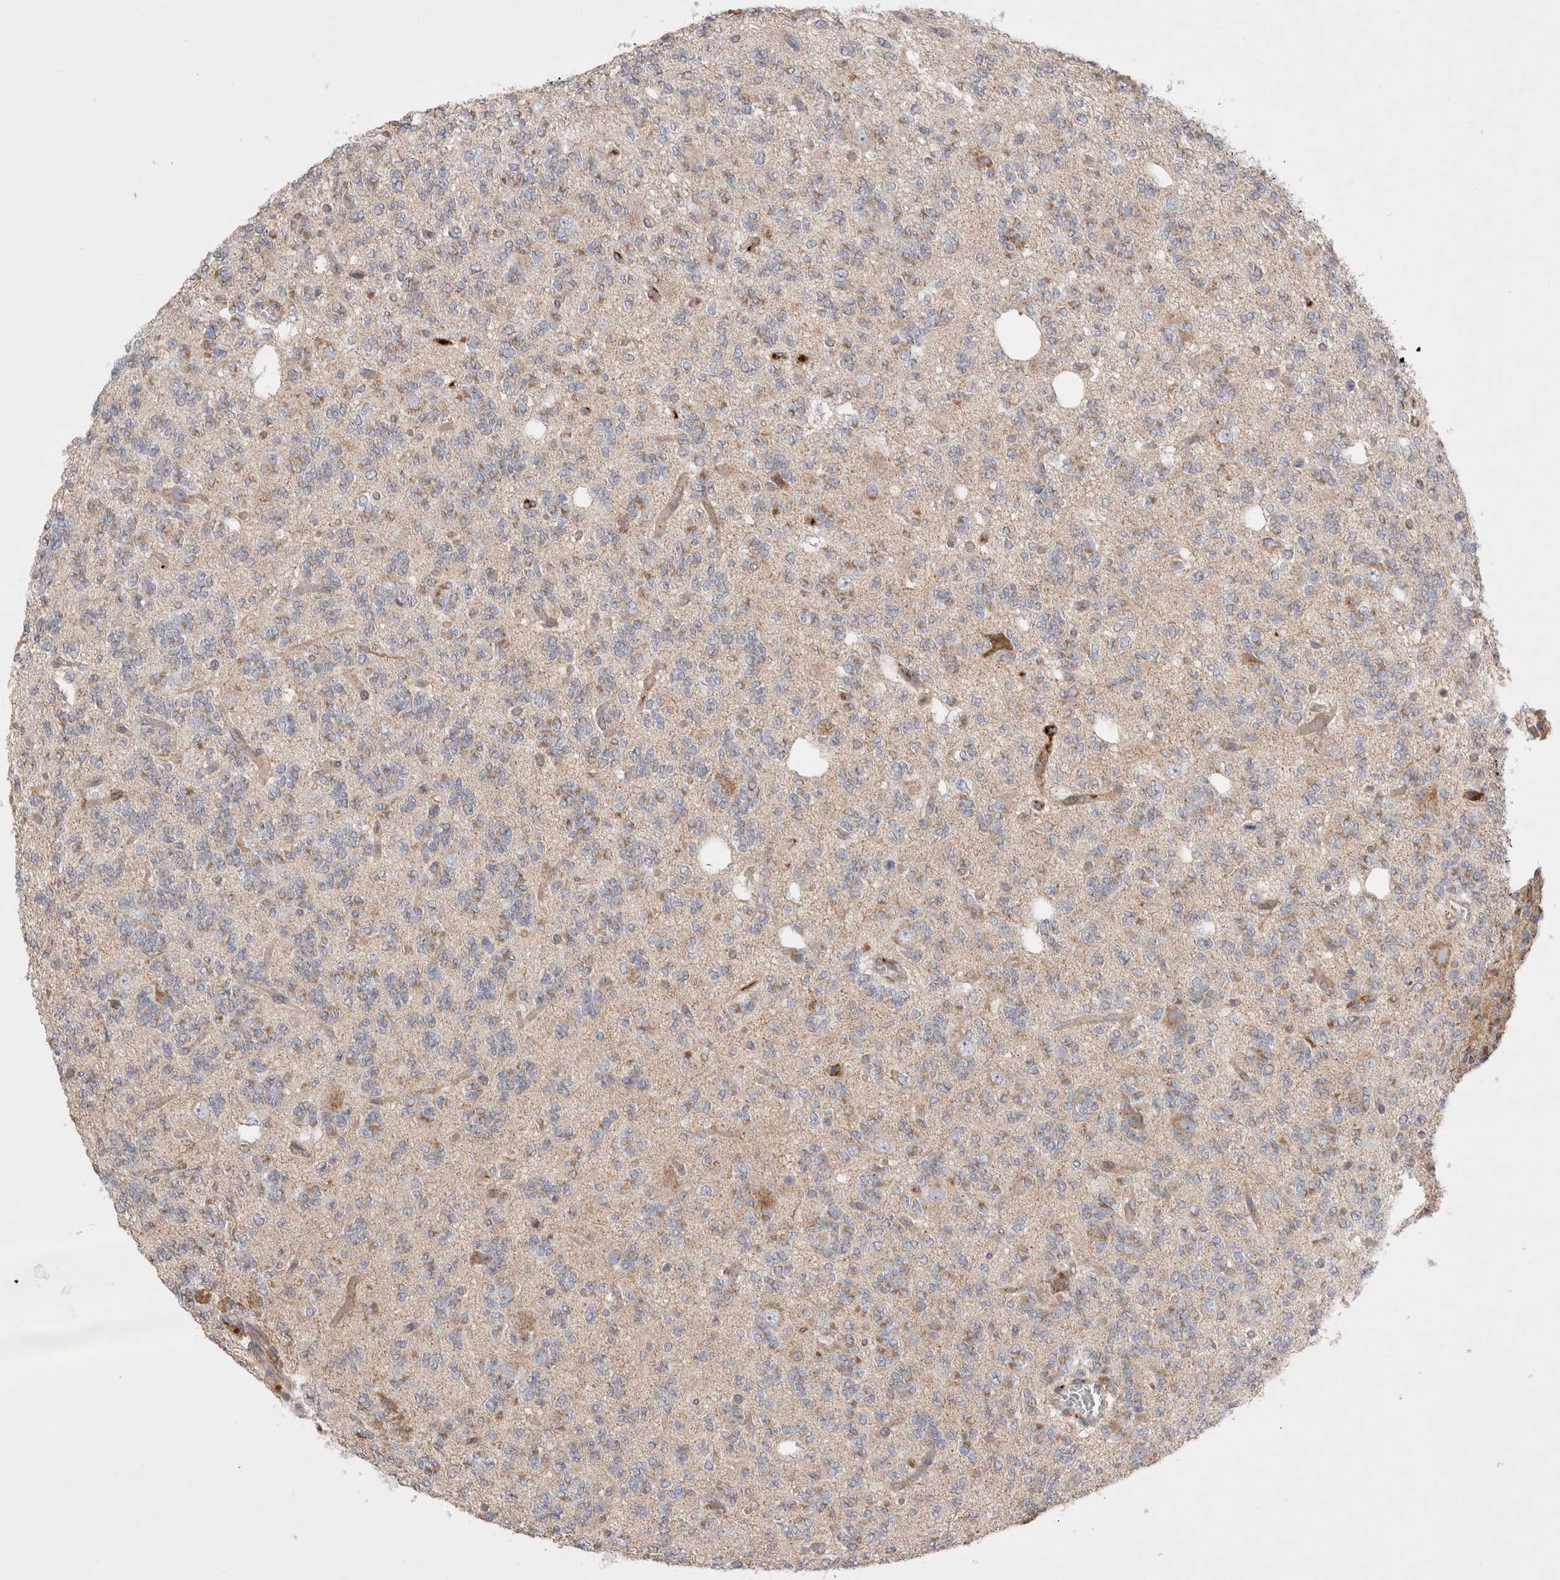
{"staining": {"intensity": "weak", "quantity": "25%-75%", "location": "cytoplasmic/membranous"}, "tissue": "glioma", "cell_type": "Tumor cells", "image_type": "cancer", "snomed": [{"axis": "morphology", "description": "Glioma, malignant, Low grade"}, {"axis": "topography", "description": "Brain"}], "caption": "Immunohistochemistry (IHC) (DAB (3,3'-diaminobenzidine)) staining of human low-grade glioma (malignant) demonstrates weak cytoplasmic/membranous protein positivity in about 25%-75% of tumor cells.", "gene": "TBC1D16", "patient": {"sex": "male", "age": 38}}